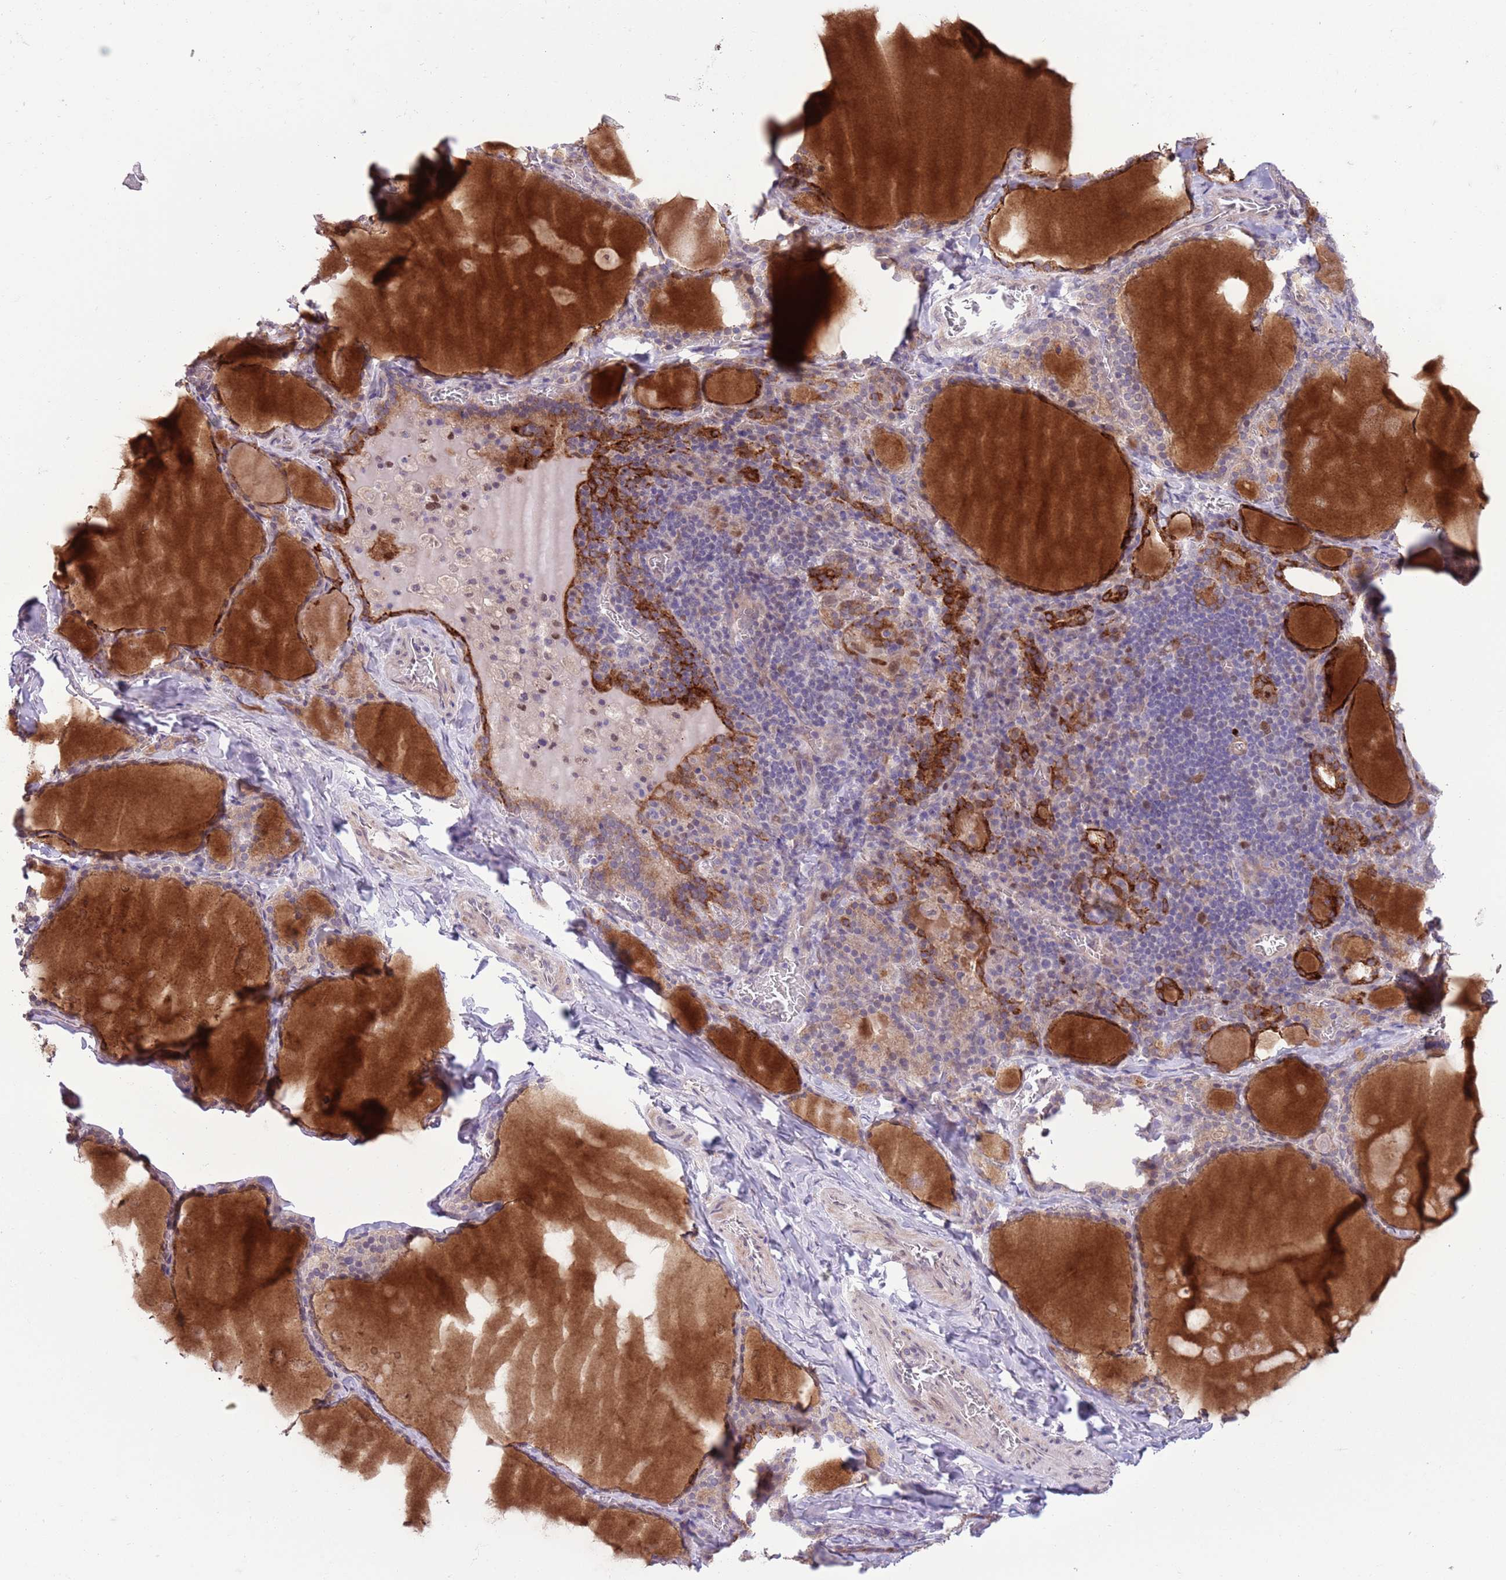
{"staining": {"intensity": "strong", "quantity": "<25%", "location": "cytoplasmic/membranous"}, "tissue": "thyroid gland", "cell_type": "Glandular cells", "image_type": "normal", "snomed": [{"axis": "morphology", "description": "Normal tissue, NOS"}, {"axis": "topography", "description": "Thyroid gland"}], "caption": "Immunohistochemistry of normal thyroid gland demonstrates medium levels of strong cytoplasmic/membranous staining in approximately <25% of glandular cells.", "gene": "CCND2", "patient": {"sex": "male", "age": 56}}